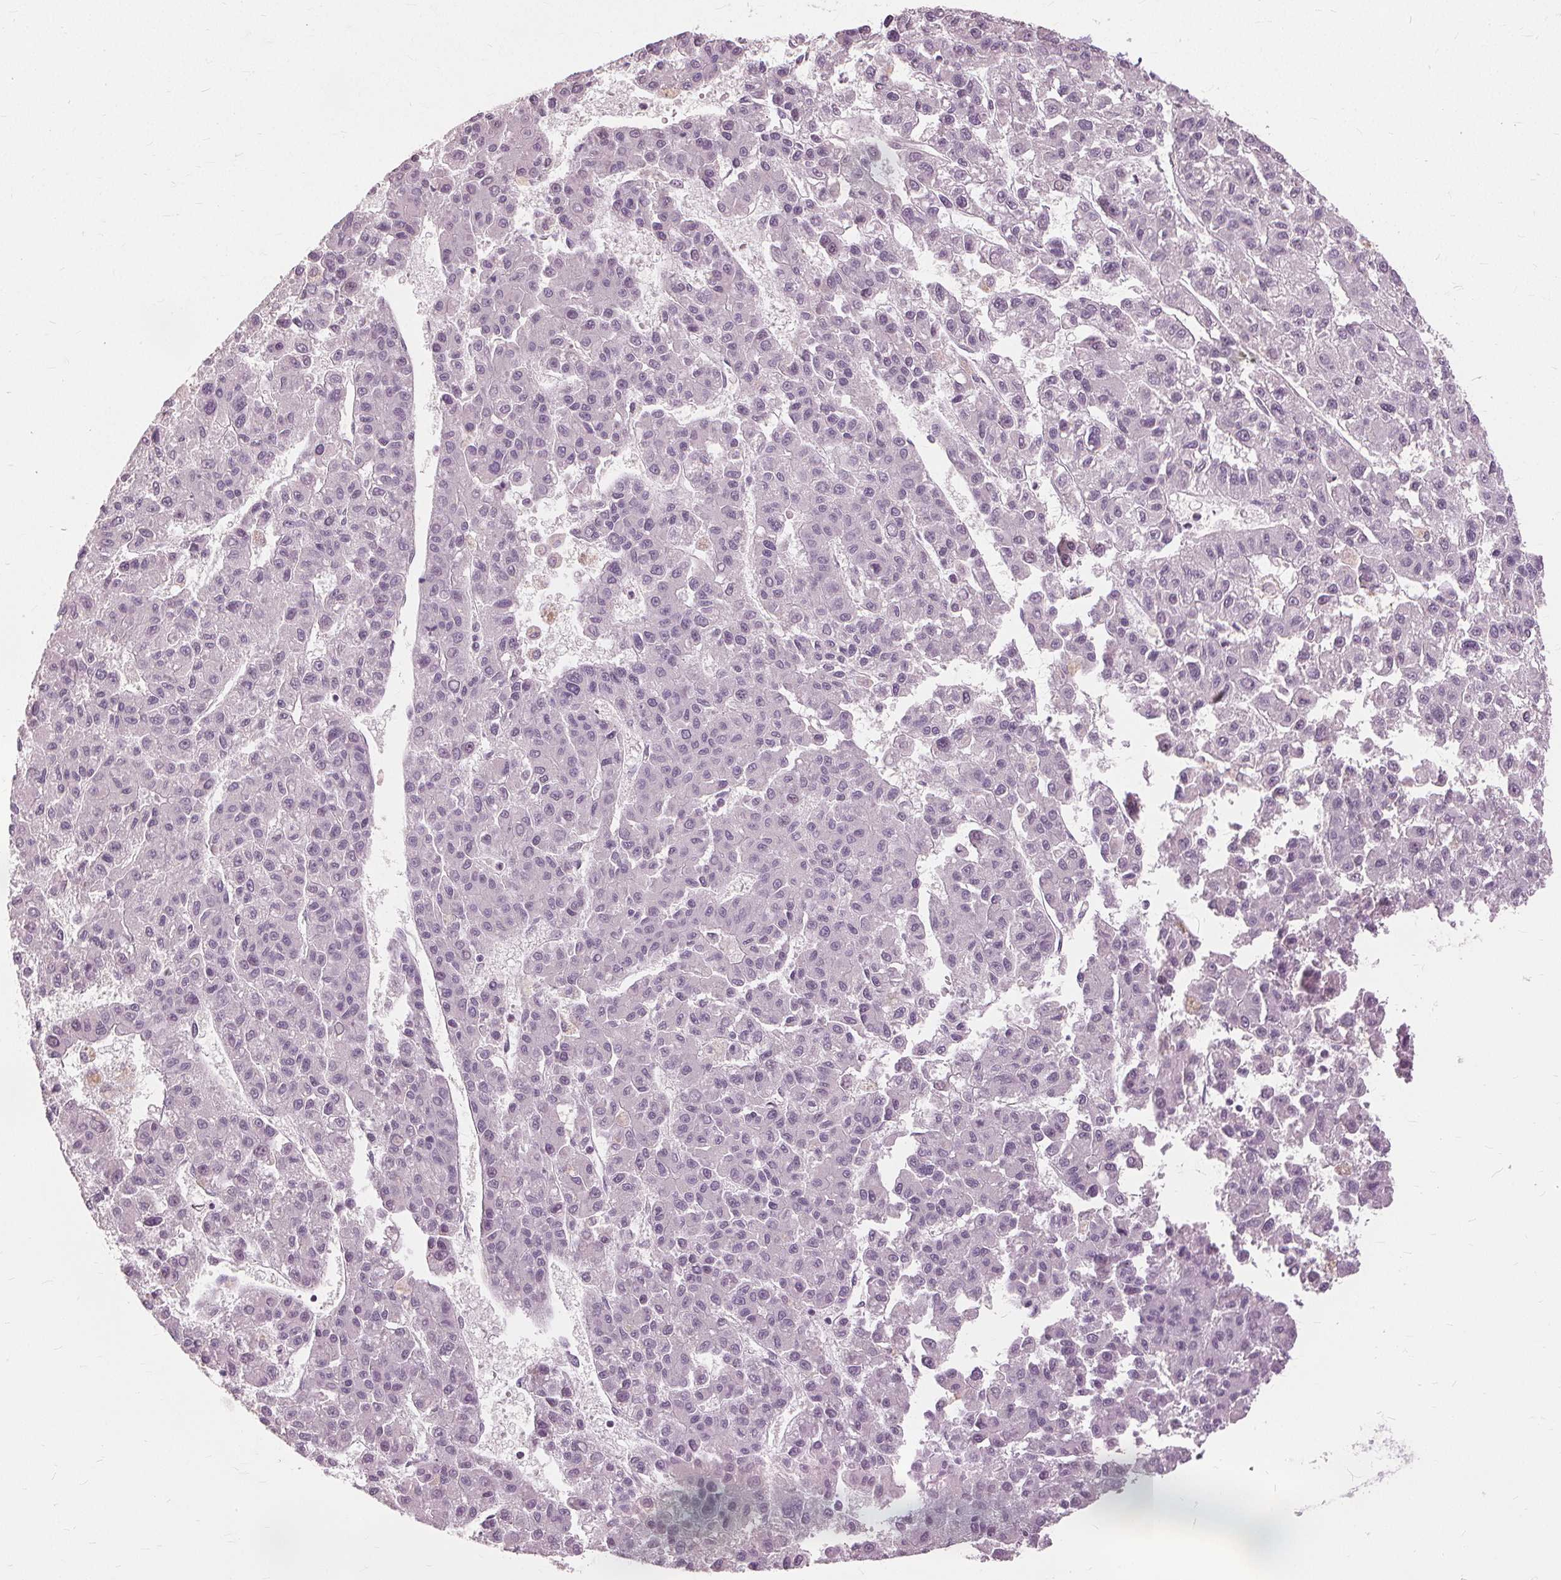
{"staining": {"intensity": "negative", "quantity": "none", "location": "none"}, "tissue": "liver cancer", "cell_type": "Tumor cells", "image_type": "cancer", "snomed": [{"axis": "morphology", "description": "Carcinoma, Hepatocellular, NOS"}, {"axis": "topography", "description": "Liver"}], "caption": "IHC image of liver cancer (hepatocellular carcinoma) stained for a protein (brown), which demonstrates no staining in tumor cells.", "gene": "SFTPD", "patient": {"sex": "male", "age": 70}}